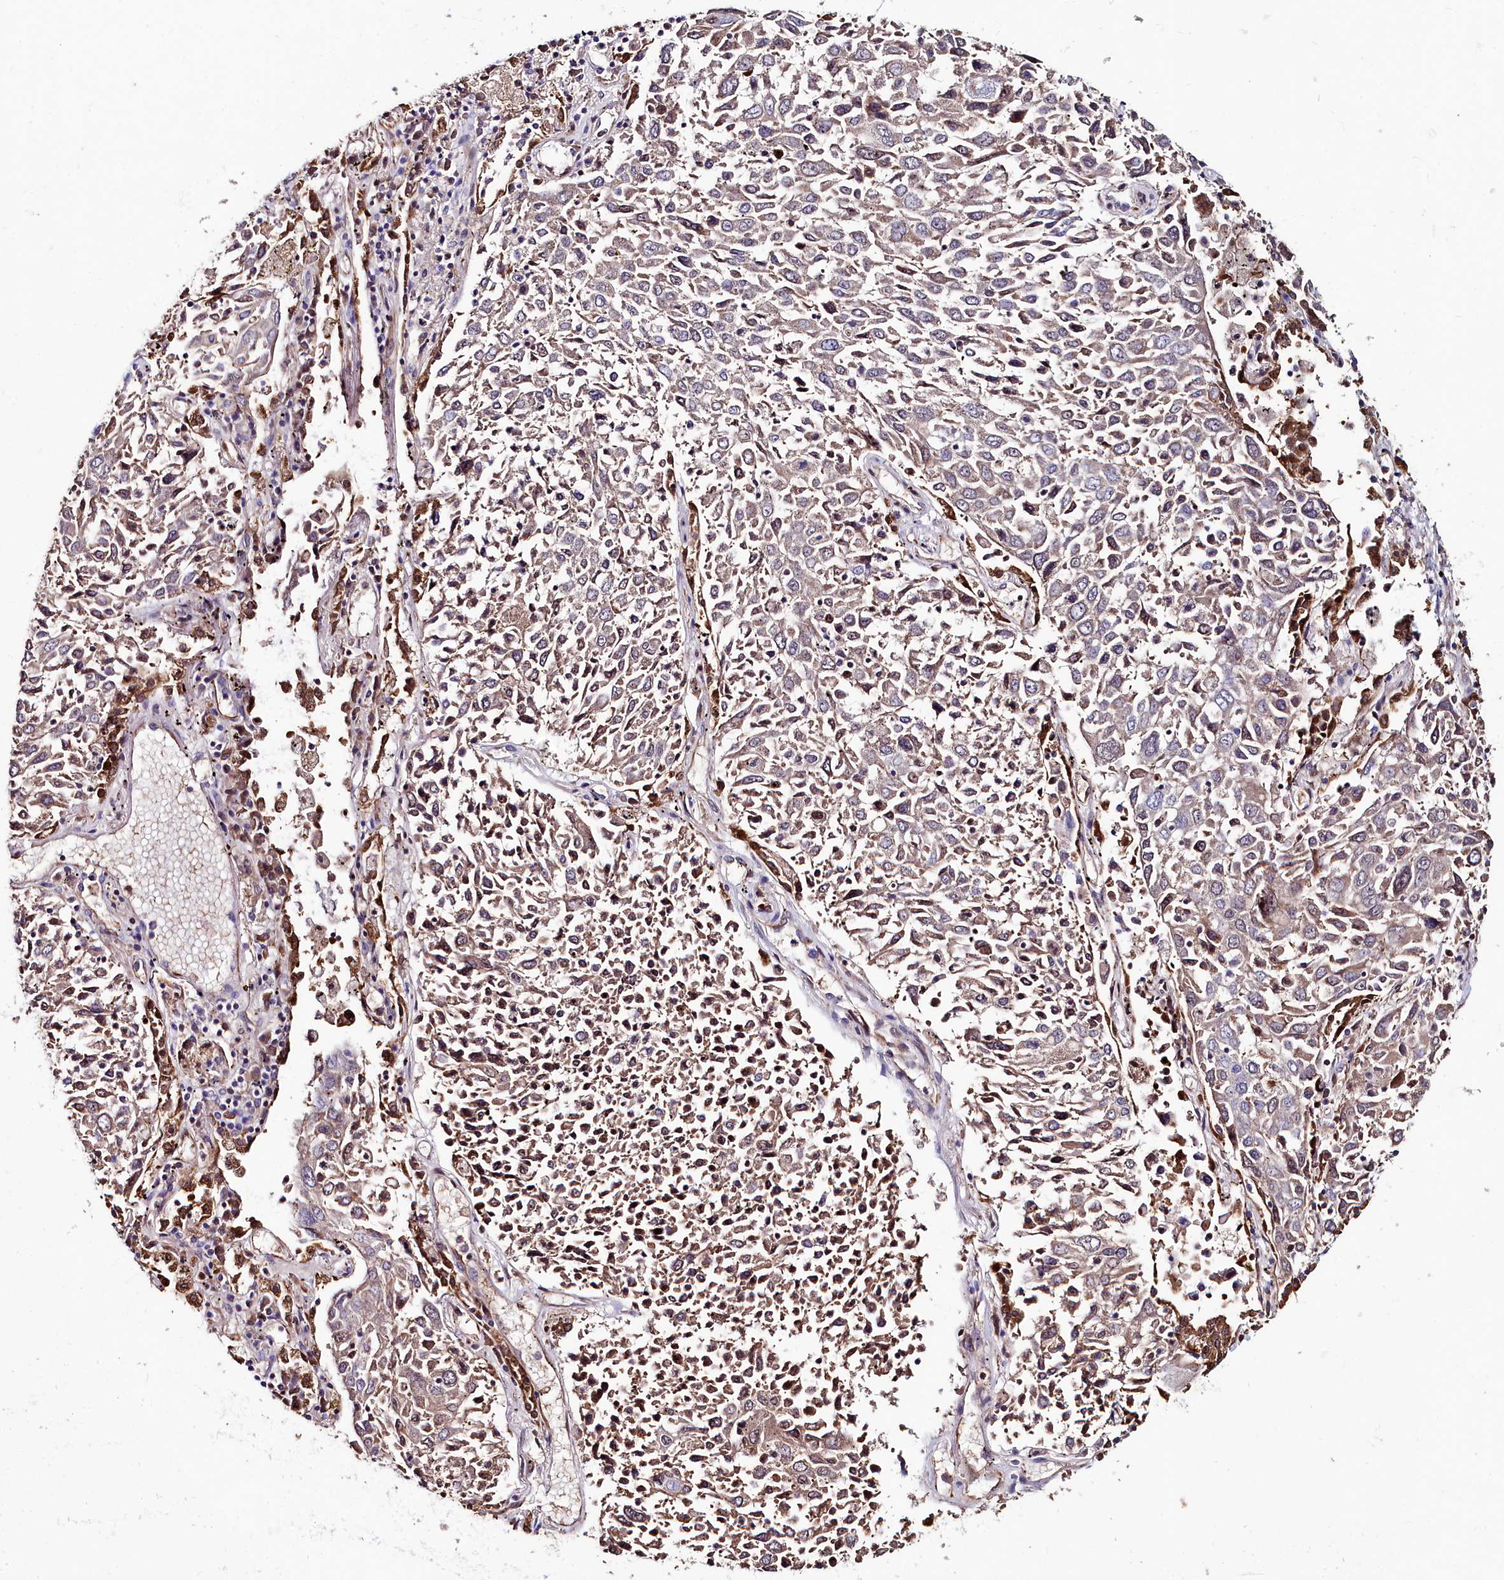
{"staining": {"intensity": "weak", "quantity": "25%-75%", "location": "cytoplasmic/membranous"}, "tissue": "lung cancer", "cell_type": "Tumor cells", "image_type": "cancer", "snomed": [{"axis": "morphology", "description": "Squamous cell carcinoma, NOS"}, {"axis": "topography", "description": "Lung"}], "caption": "Lung cancer stained with a protein marker exhibits weak staining in tumor cells.", "gene": "AMBRA1", "patient": {"sex": "male", "age": 65}}